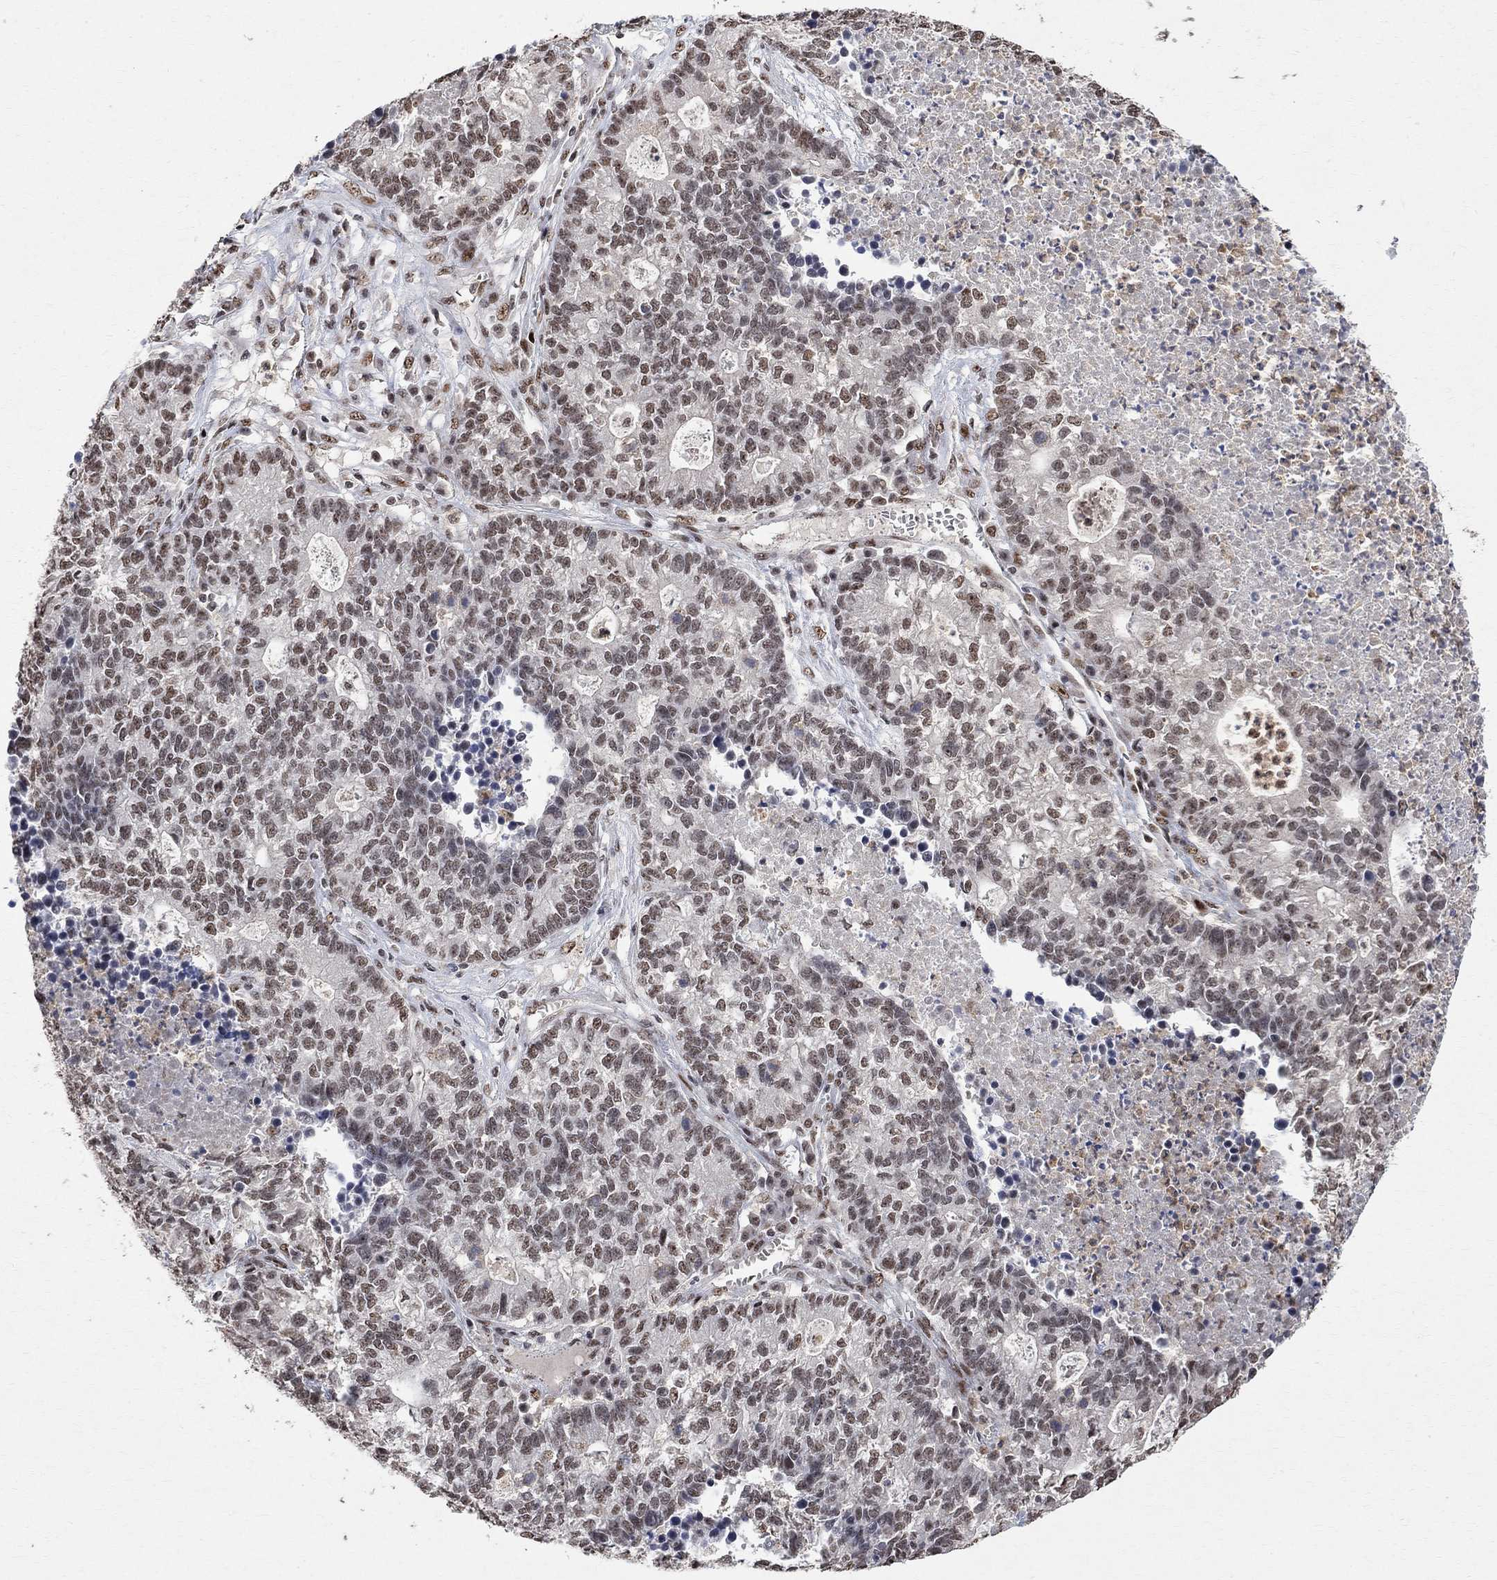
{"staining": {"intensity": "moderate", "quantity": "25%-75%", "location": "nuclear"}, "tissue": "lung cancer", "cell_type": "Tumor cells", "image_type": "cancer", "snomed": [{"axis": "morphology", "description": "Adenocarcinoma, NOS"}, {"axis": "topography", "description": "Lung"}], "caption": "Protein expression analysis of adenocarcinoma (lung) demonstrates moderate nuclear staining in approximately 25%-75% of tumor cells. Ihc stains the protein in brown and the nuclei are stained blue.", "gene": "E4F1", "patient": {"sex": "male", "age": 57}}